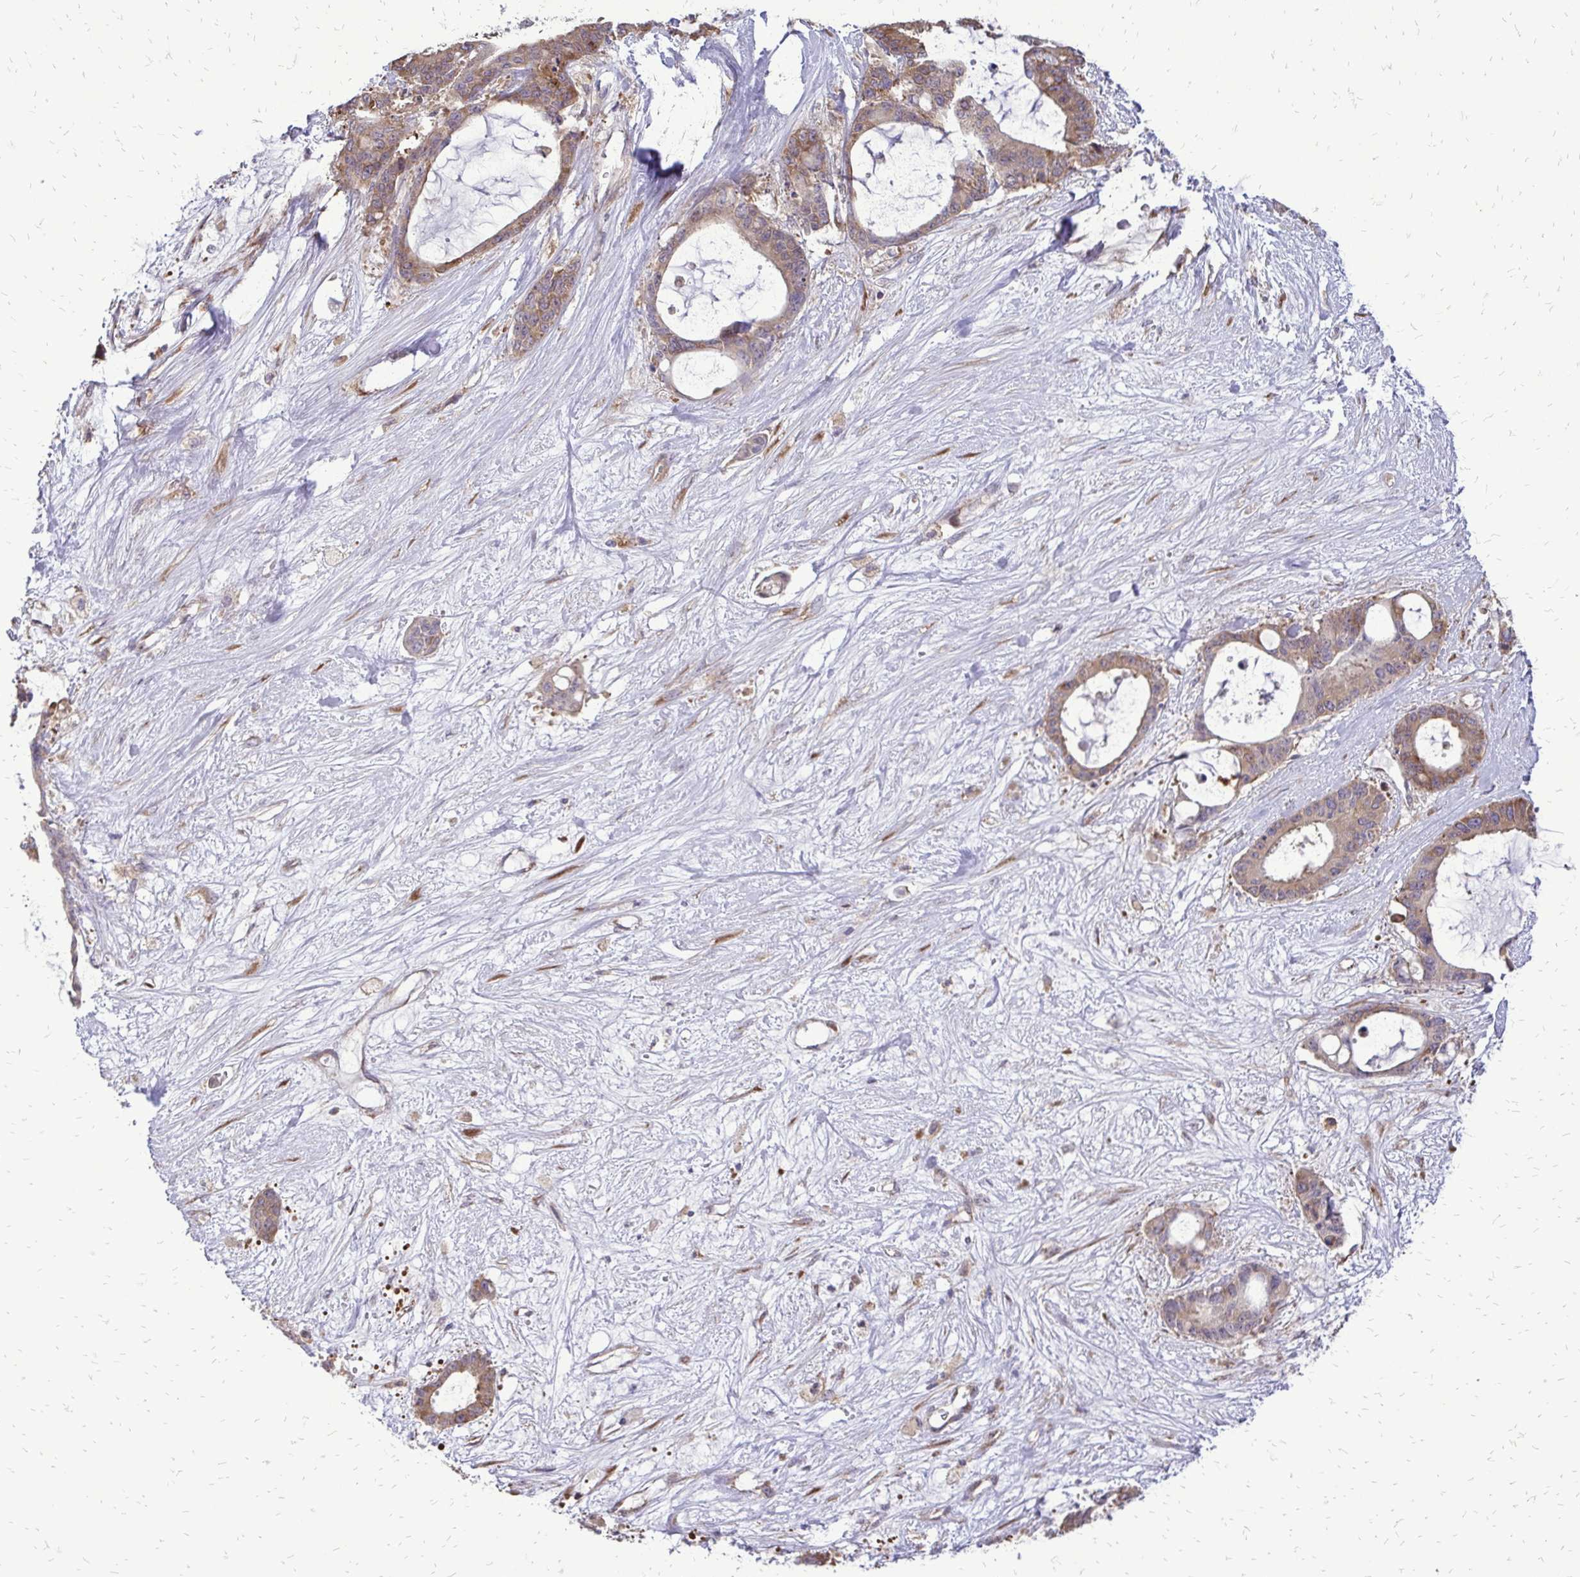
{"staining": {"intensity": "weak", "quantity": ">75%", "location": "cytoplasmic/membranous"}, "tissue": "liver cancer", "cell_type": "Tumor cells", "image_type": "cancer", "snomed": [{"axis": "morphology", "description": "Normal tissue, NOS"}, {"axis": "morphology", "description": "Cholangiocarcinoma"}, {"axis": "topography", "description": "Liver"}, {"axis": "topography", "description": "Peripheral nerve tissue"}], "caption": "Immunohistochemistry (DAB) staining of human liver cancer (cholangiocarcinoma) reveals weak cytoplasmic/membranous protein expression in about >75% of tumor cells. (Brightfield microscopy of DAB IHC at high magnification).", "gene": "RPS3", "patient": {"sex": "female", "age": 73}}